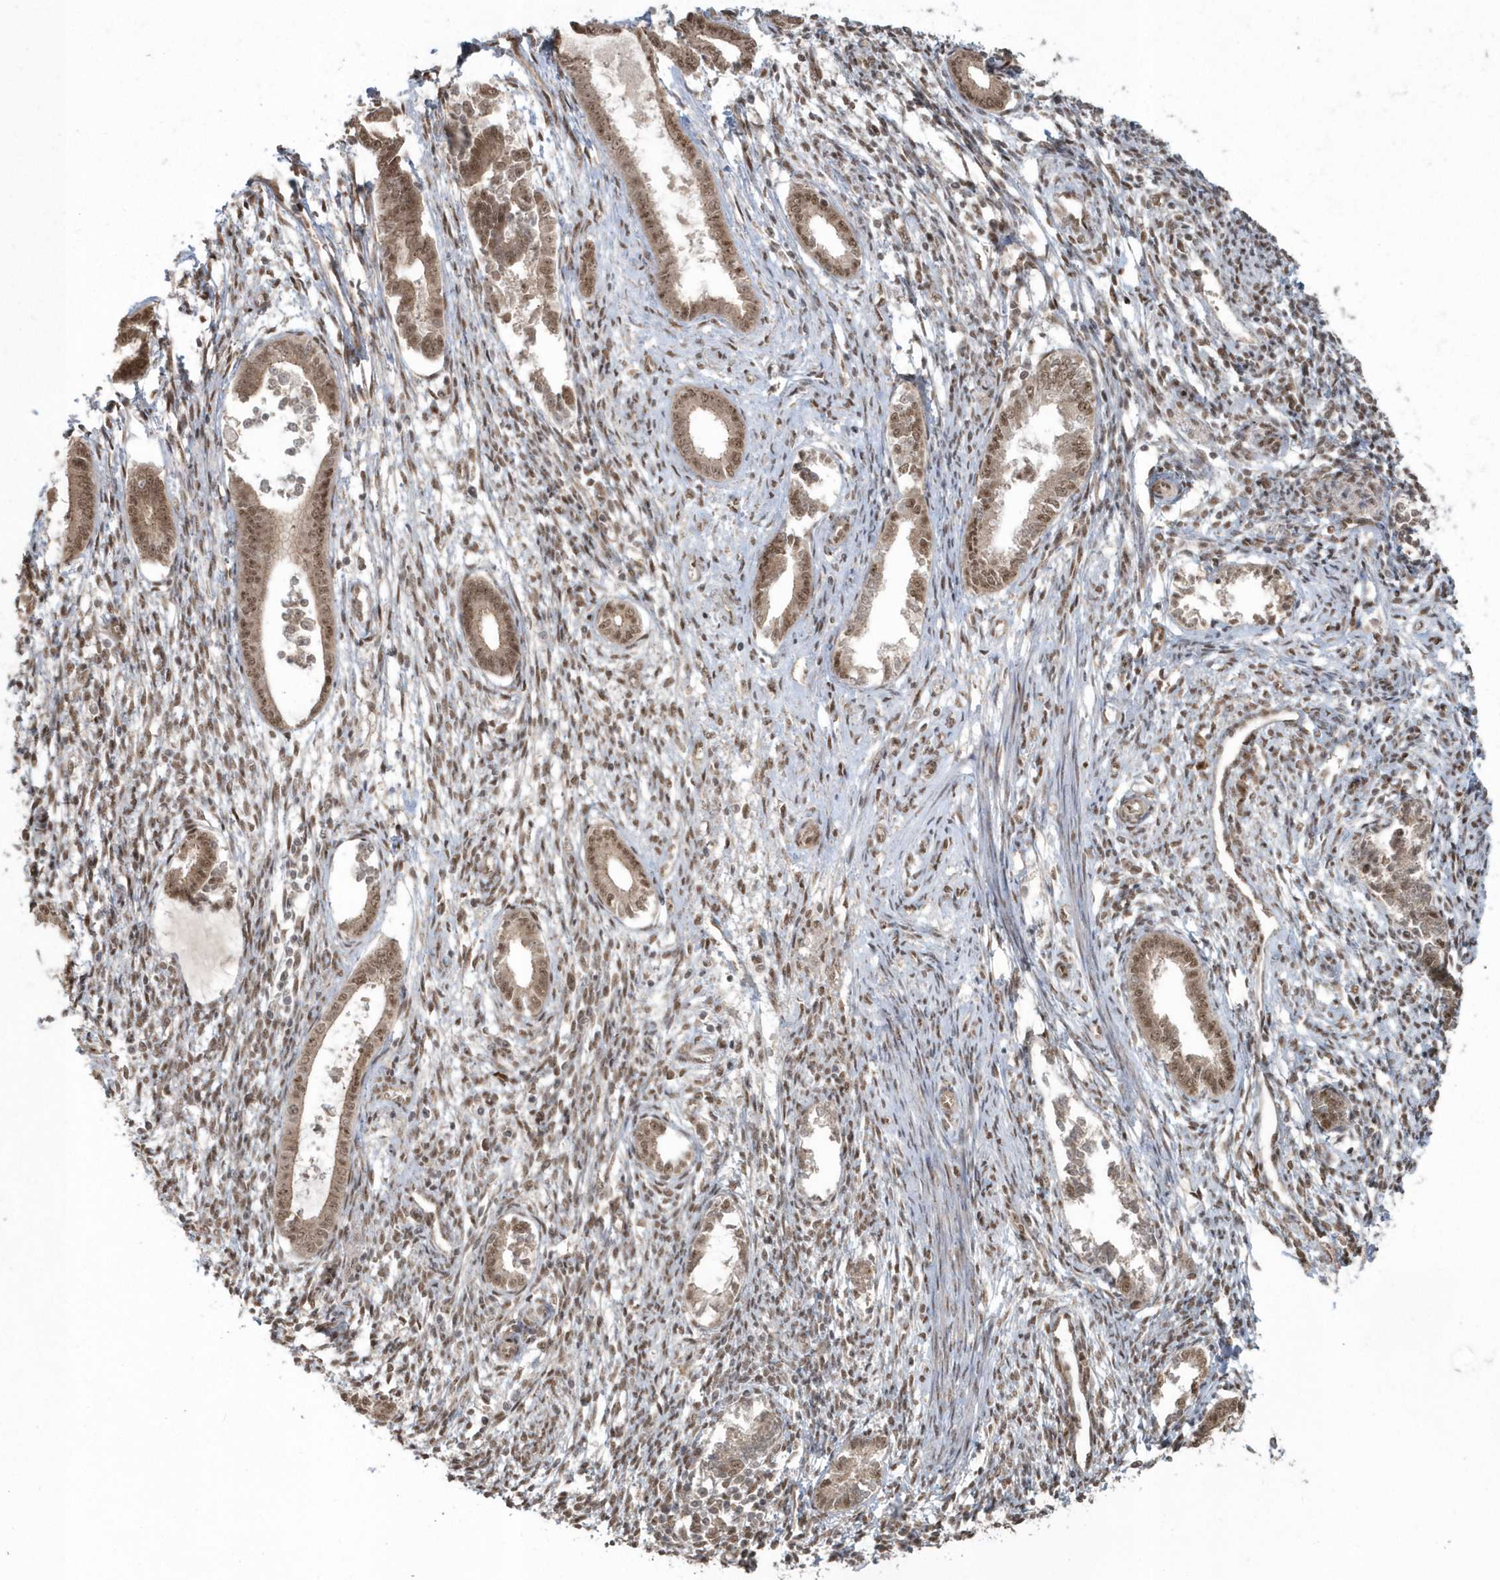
{"staining": {"intensity": "moderate", "quantity": "25%-75%", "location": "cytoplasmic/membranous,nuclear"}, "tissue": "endometrium", "cell_type": "Cells in endometrial stroma", "image_type": "normal", "snomed": [{"axis": "morphology", "description": "Normal tissue, NOS"}, {"axis": "topography", "description": "Endometrium"}], "caption": "Endometrium stained with IHC displays moderate cytoplasmic/membranous,nuclear positivity in about 25%-75% of cells in endometrial stroma.", "gene": "EPB41L4A", "patient": {"sex": "female", "age": 56}}